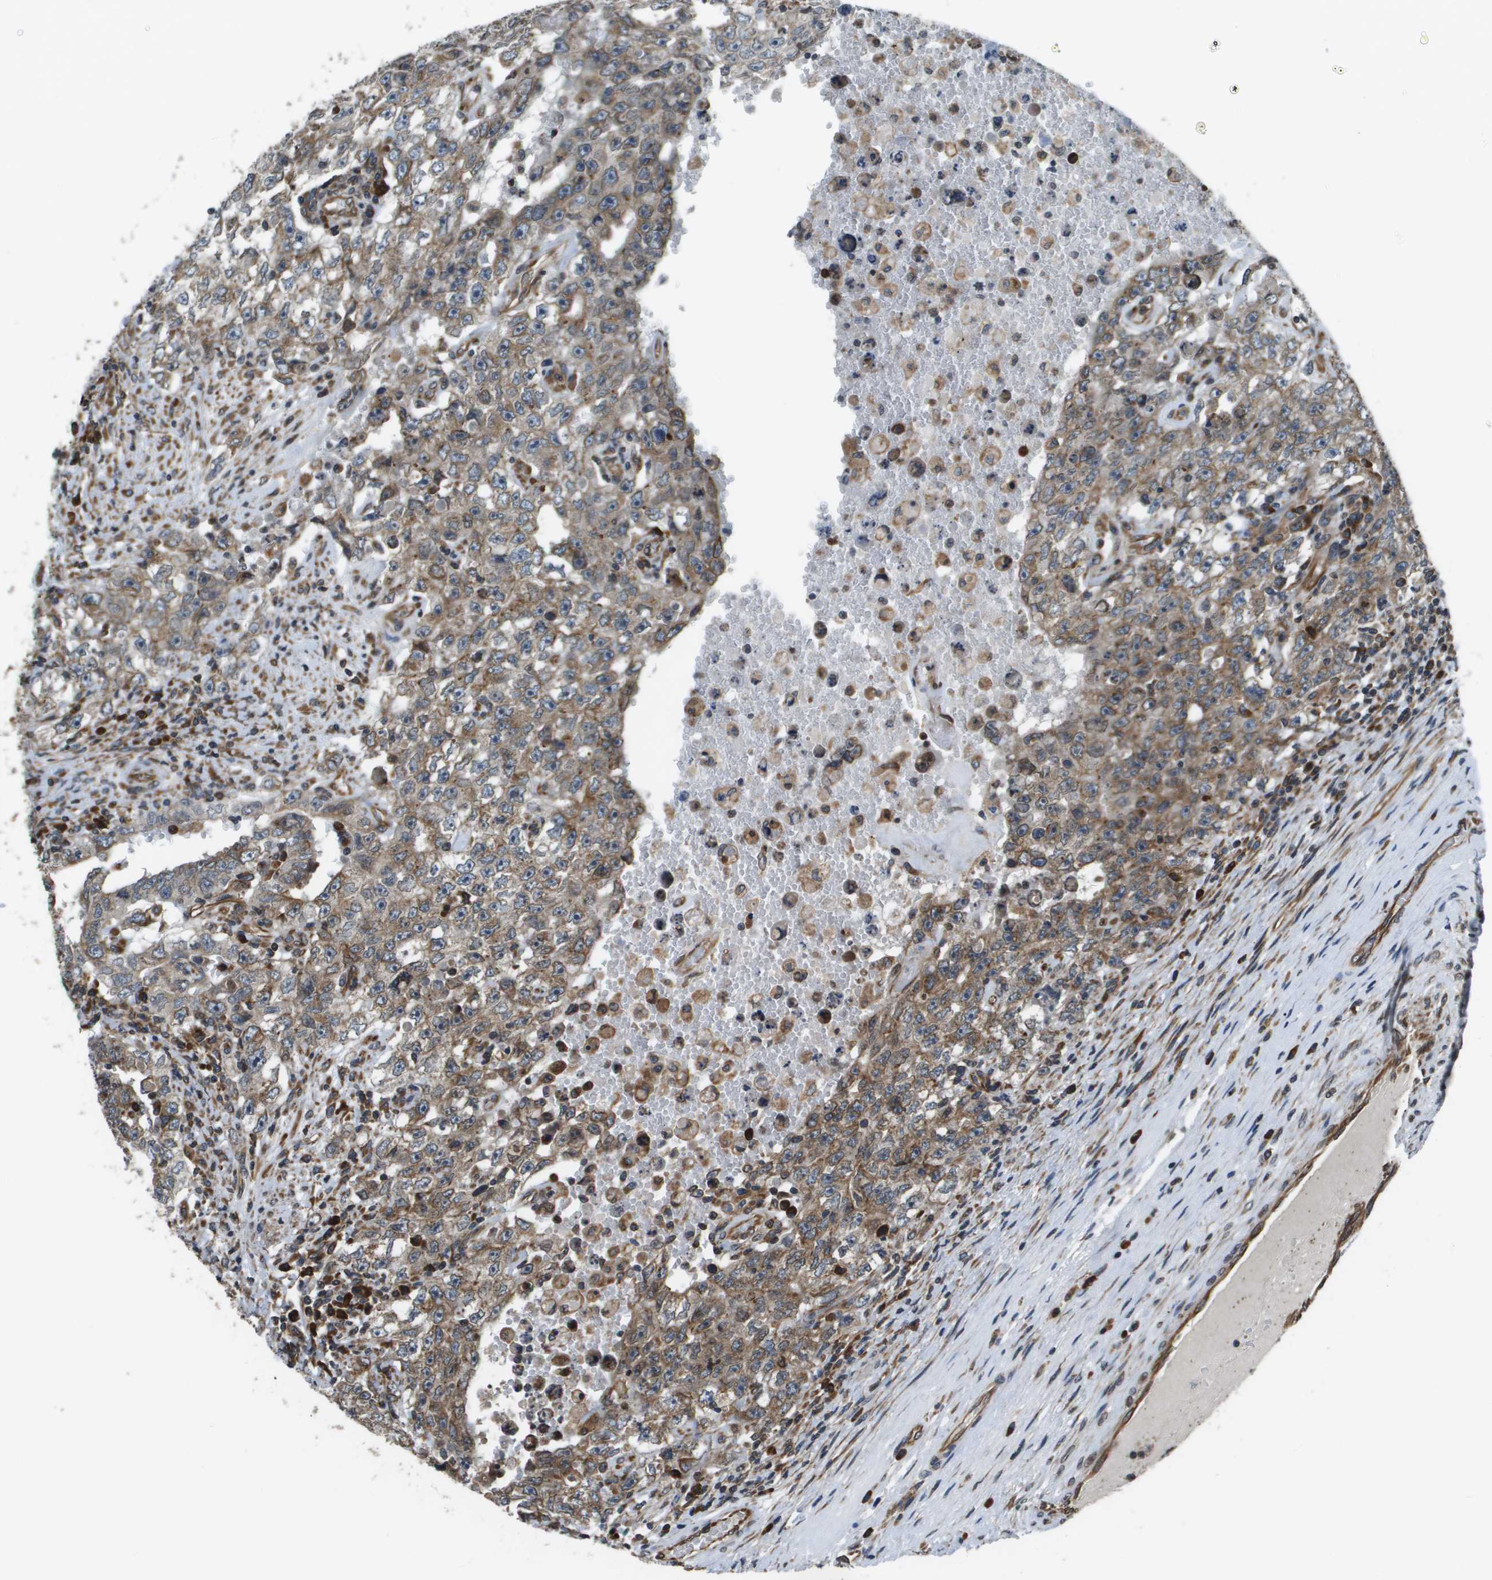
{"staining": {"intensity": "moderate", "quantity": "25%-75%", "location": "cytoplasmic/membranous"}, "tissue": "testis cancer", "cell_type": "Tumor cells", "image_type": "cancer", "snomed": [{"axis": "morphology", "description": "Carcinoma, Embryonal, NOS"}, {"axis": "topography", "description": "Testis"}], "caption": "Immunohistochemical staining of human testis embryonal carcinoma displays medium levels of moderate cytoplasmic/membranous protein positivity in about 25%-75% of tumor cells.", "gene": "SEC62", "patient": {"sex": "male", "age": 26}}